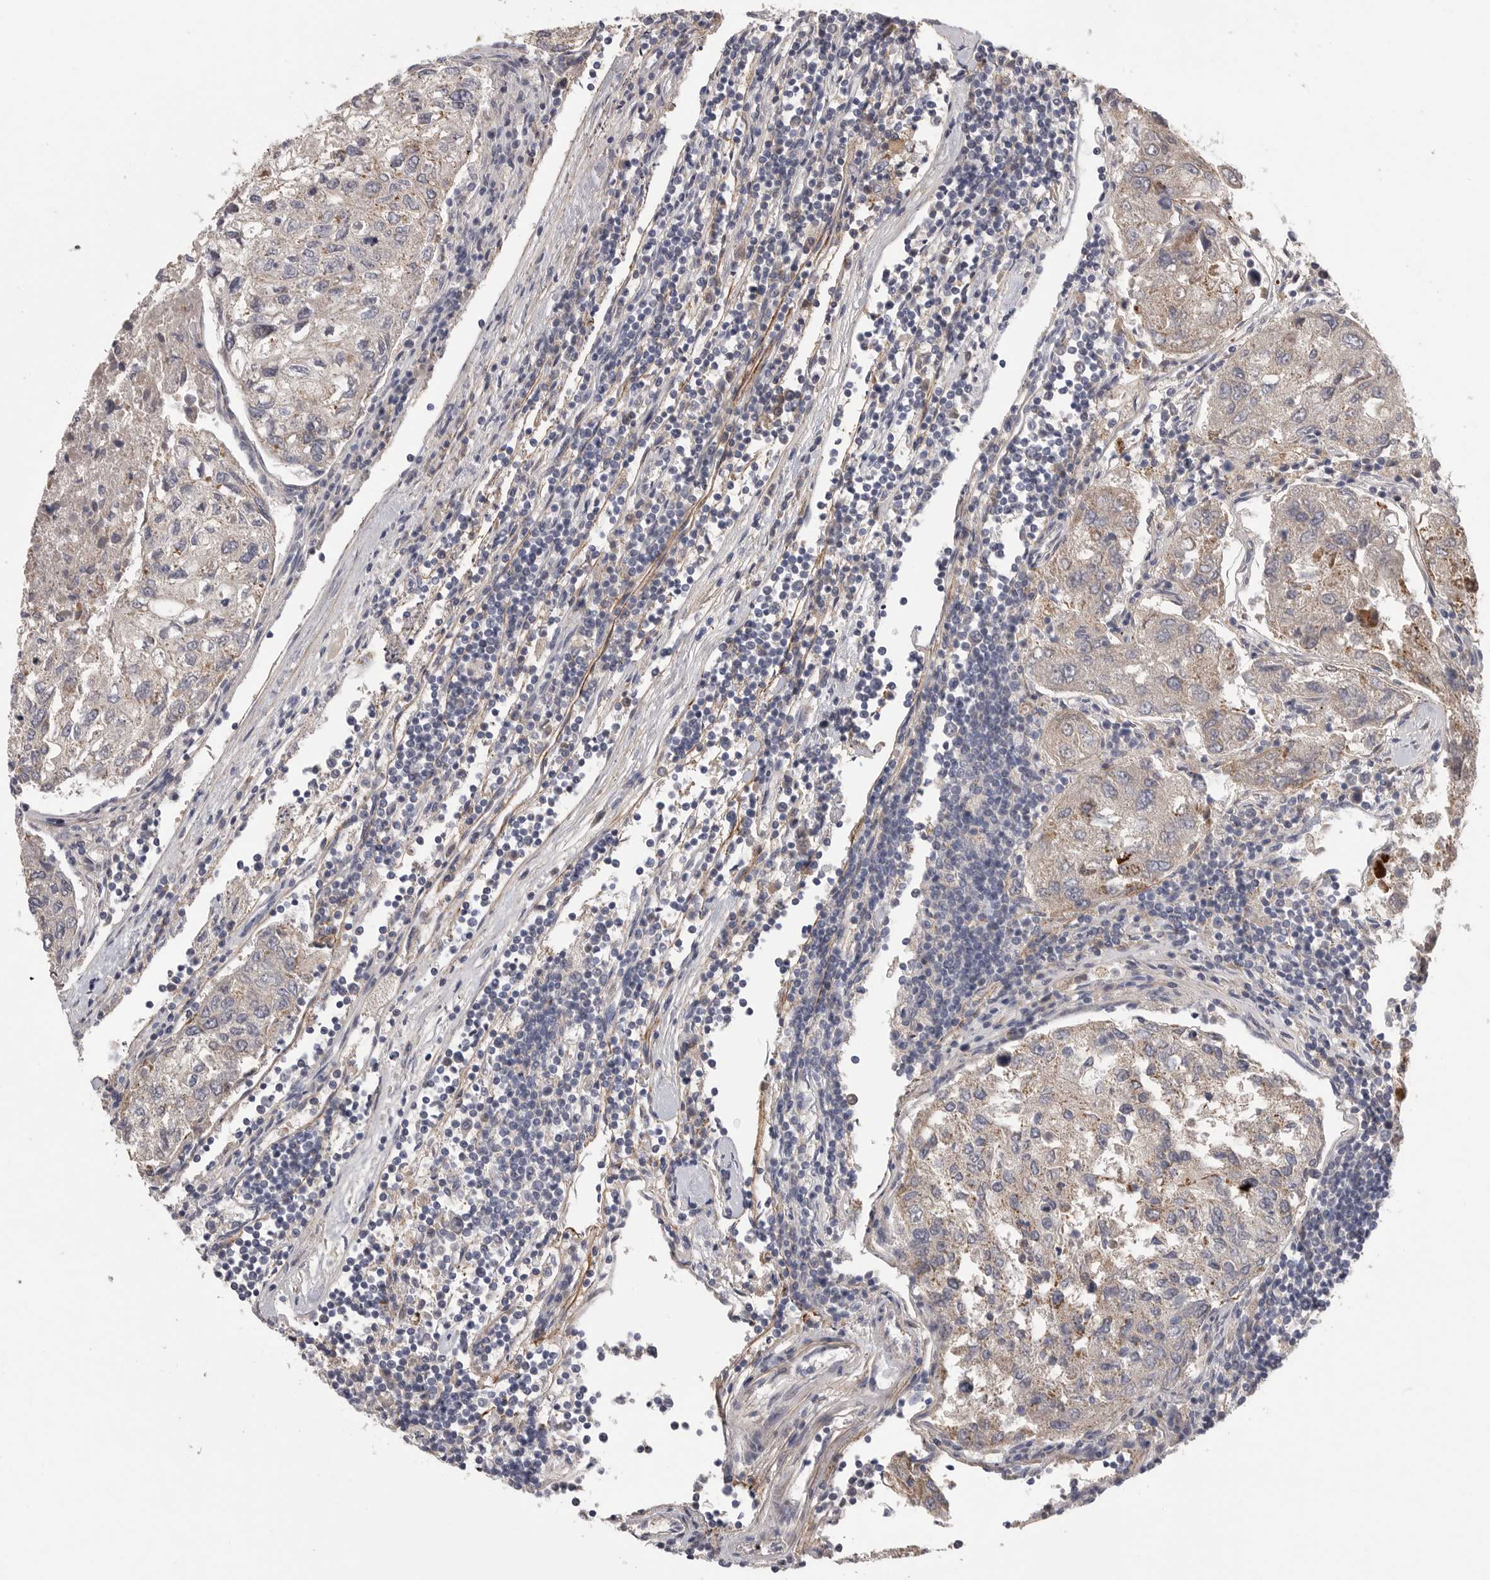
{"staining": {"intensity": "weak", "quantity": "<25%", "location": "cytoplasmic/membranous"}, "tissue": "urothelial cancer", "cell_type": "Tumor cells", "image_type": "cancer", "snomed": [{"axis": "morphology", "description": "Urothelial carcinoma, High grade"}, {"axis": "topography", "description": "Lymph node"}, {"axis": "topography", "description": "Urinary bladder"}], "caption": "Tumor cells show no significant expression in urothelial carcinoma (high-grade).", "gene": "SDC3", "patient": {"sex": "male", "age": 51}}